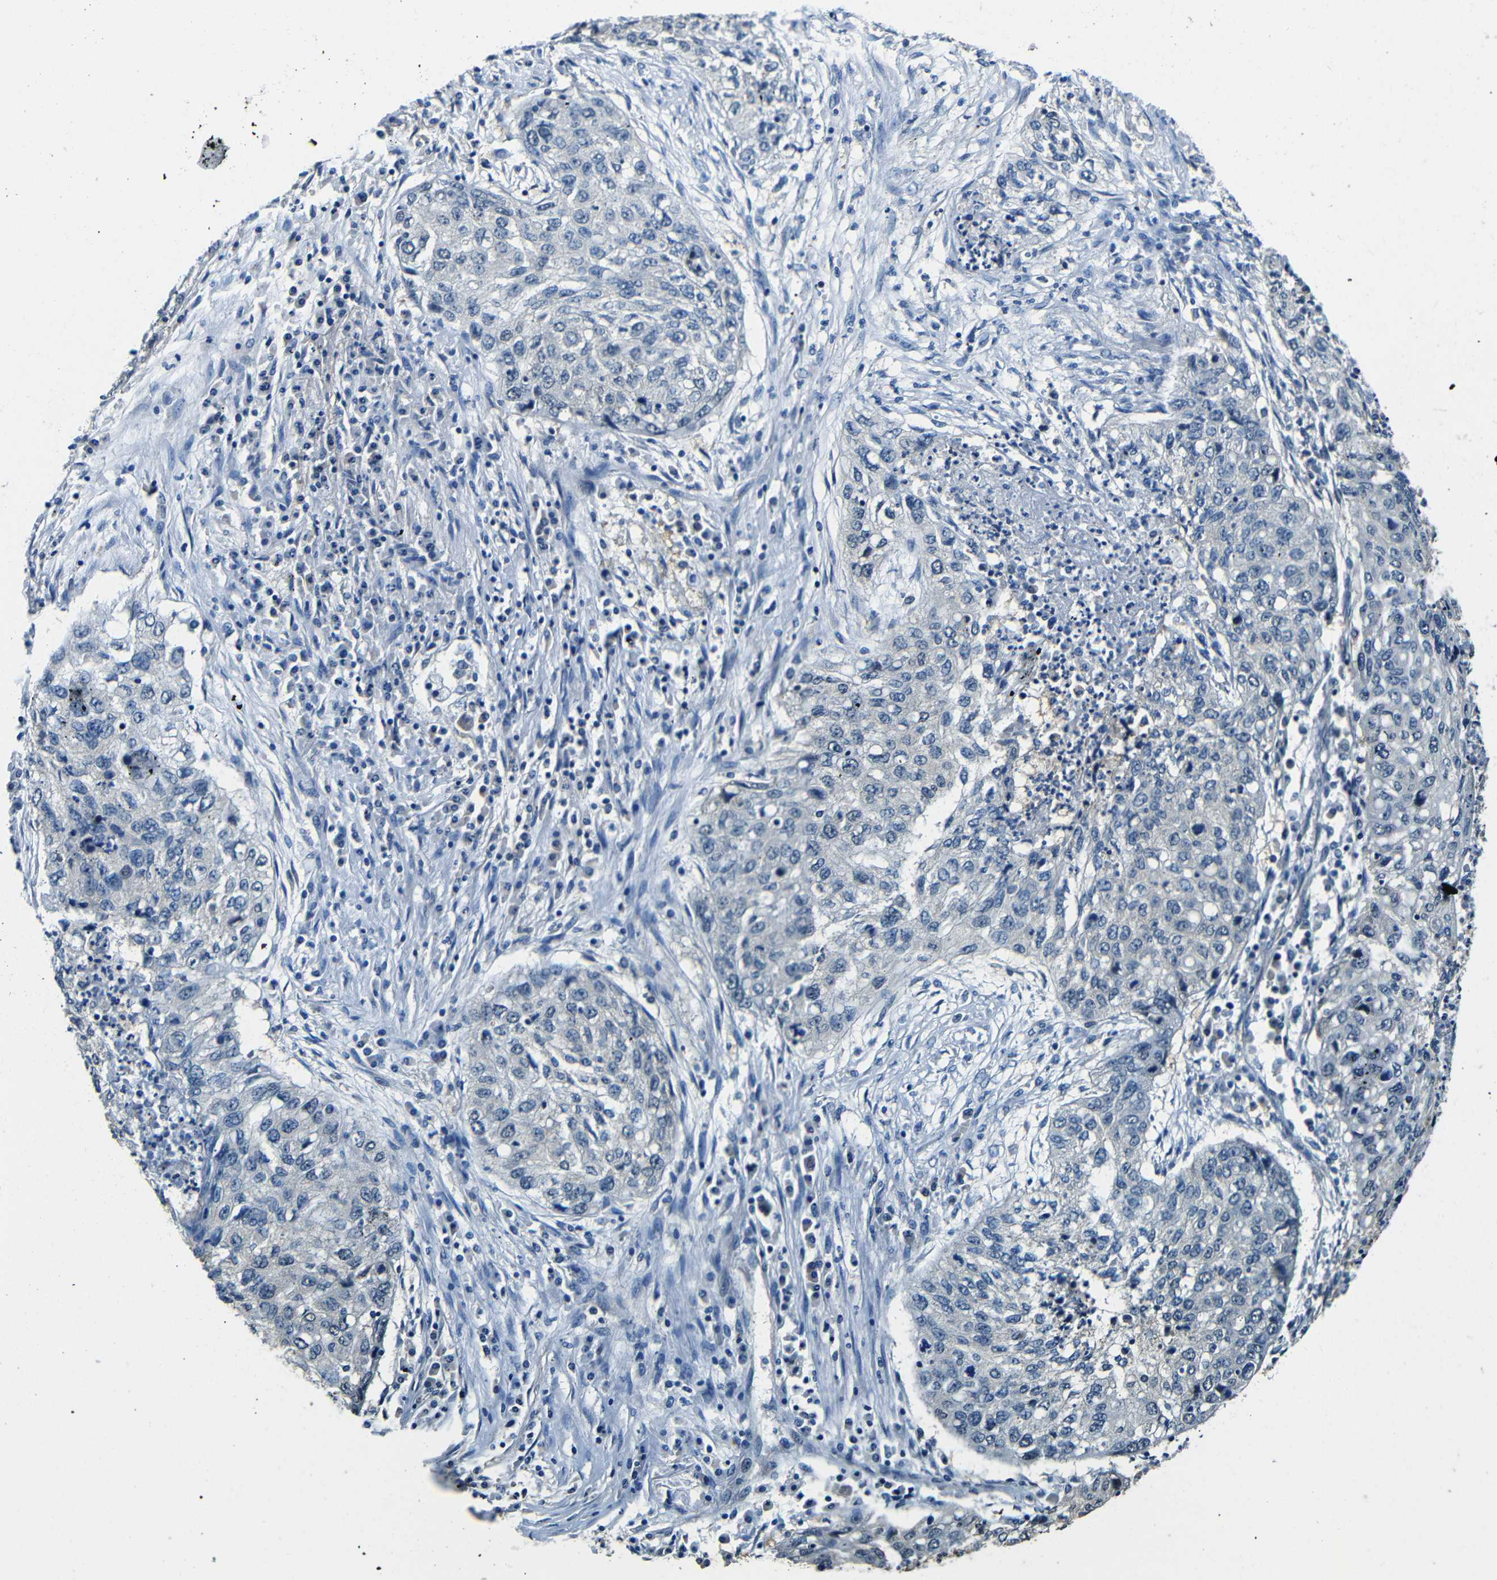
{"staining": {"intensity": "negative", "quantity": "none", "location": "none"}, "tissue": "lung cancer", "cell_type": "Tumor cells", "image_type": "cancer", "snomed": [{"axis": "morphology", "description": "Squamous cell carcinoma, NOS"}, {"axis": "topography", "description": "Lung"}], "caption": "Tumor cells are negative for protein expression in human lung squamous cell carcinoma.", "gene": "ADAP1", "patient": {"sex": "female", "age": 63}}